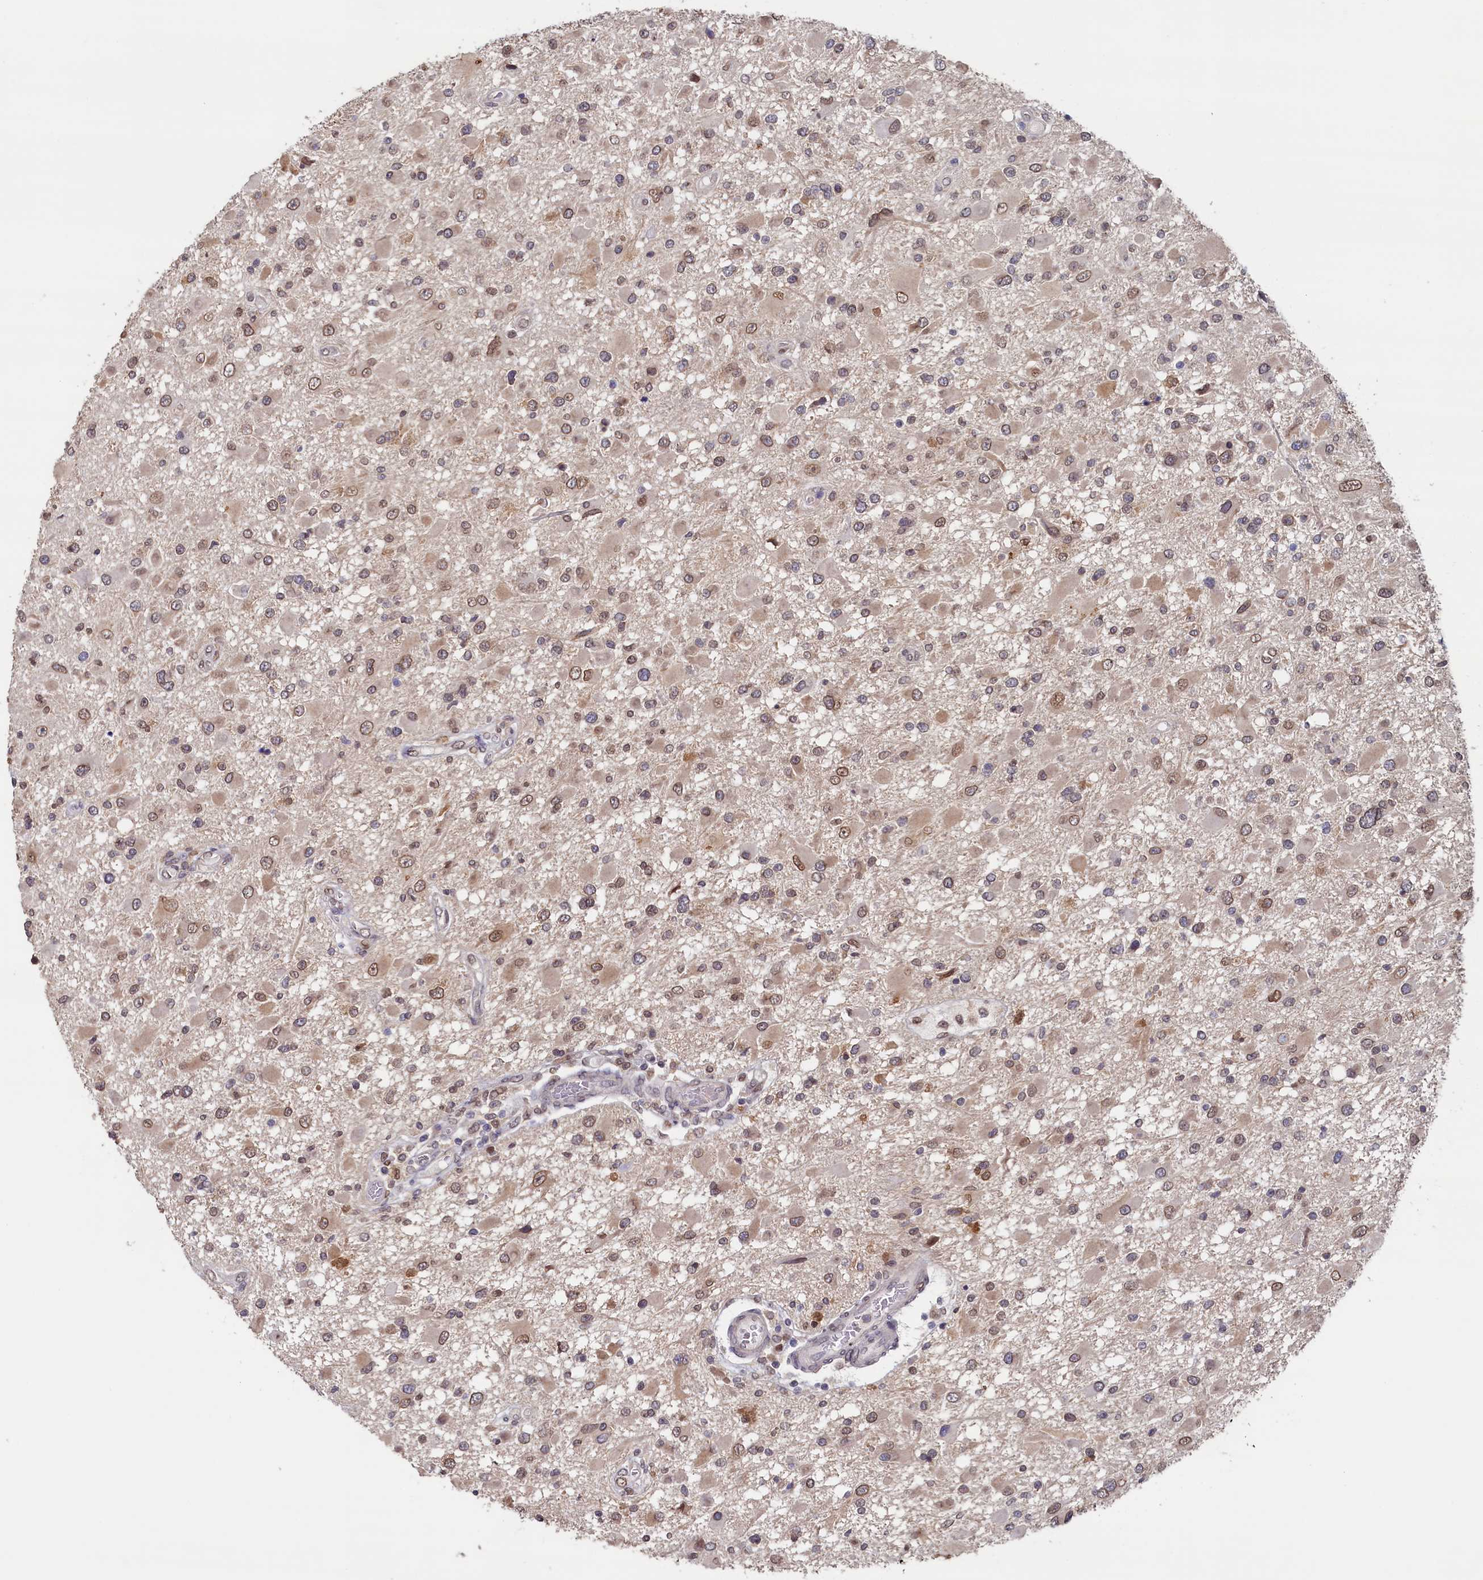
{"staining": {"intensity": "moderate", "quantity": "<25%", "location": "nuclear"}, "tissue": "glioma", "cell_type": "Tumor cells", "image_type": "cancer", "snomed": [{"axis": "morphology", "description": "Glioma, malignant, High grade"}, {"axis": "topography", "description": "Brain"}], "caption": "Malignant glioma (high-grade) was stained to show a protein in brown. There is low levels of moderate nuclear expression in about <25% of tumor cells. (DAB IHC with brightfield microscopy, high magnification).", "gene": "AHCY", "patient": {"sex": "male", "age": 53}}